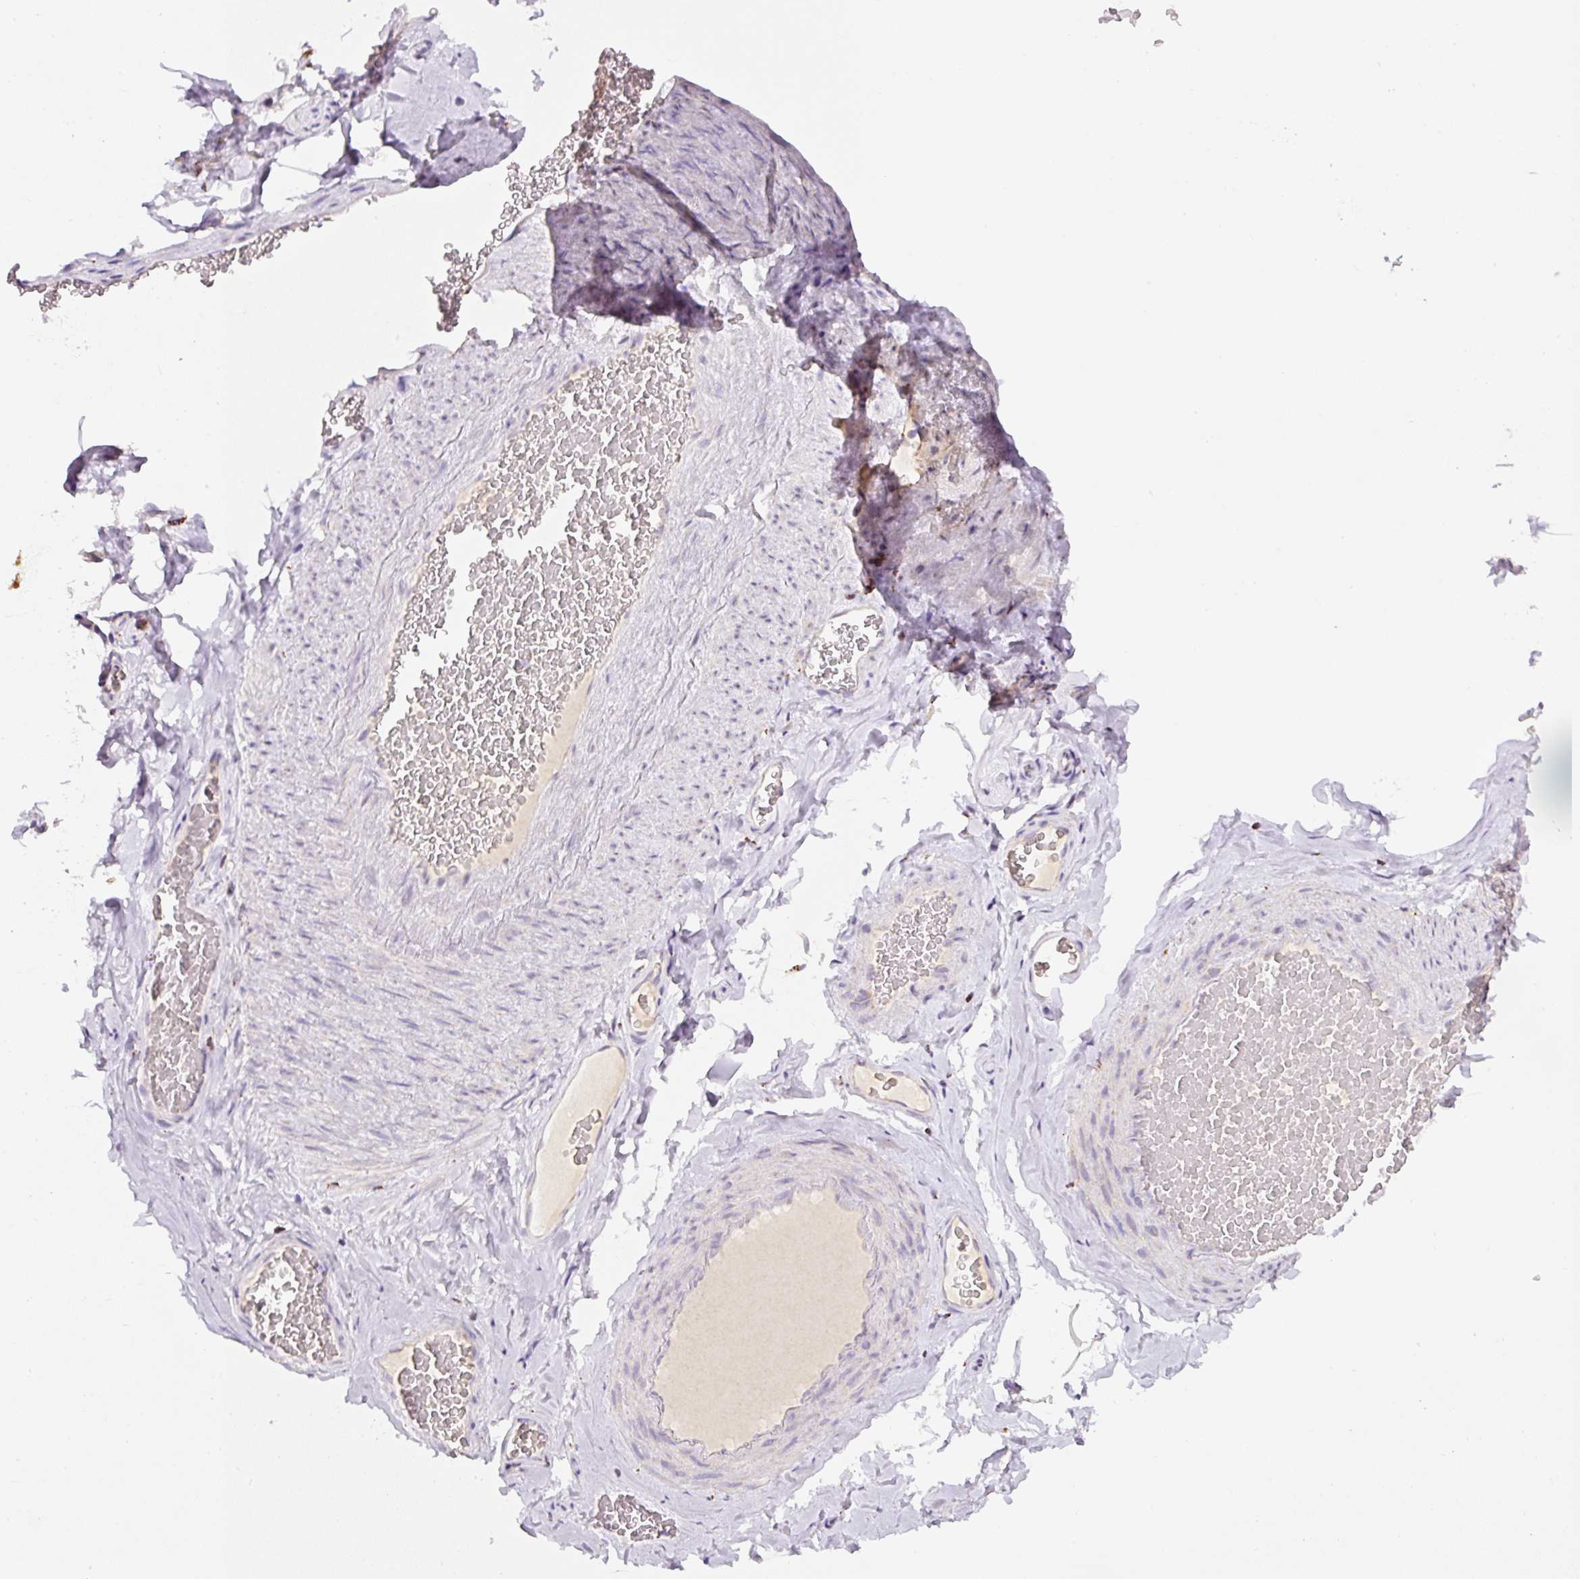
{"staining": {"intensity": "negative", "quantity": "none", "location": "none"}, "tissue": "adipose tissue", "cell_type": "Adipocytes", "image_type": "normal", "snomed": [{"axis": "morphology", "description": "Normal tissue, NOS"}, {"axis": "topography", "description": "Vascular tissue"}, {"axis": "topography", "description": "Peripheral nerve tissue"}], "caption": "Image shows no protein positivity in adipocytes of normal adipose tissue.", "gene": "PCK2", "patient": {"sex": "male", "age": 41}}